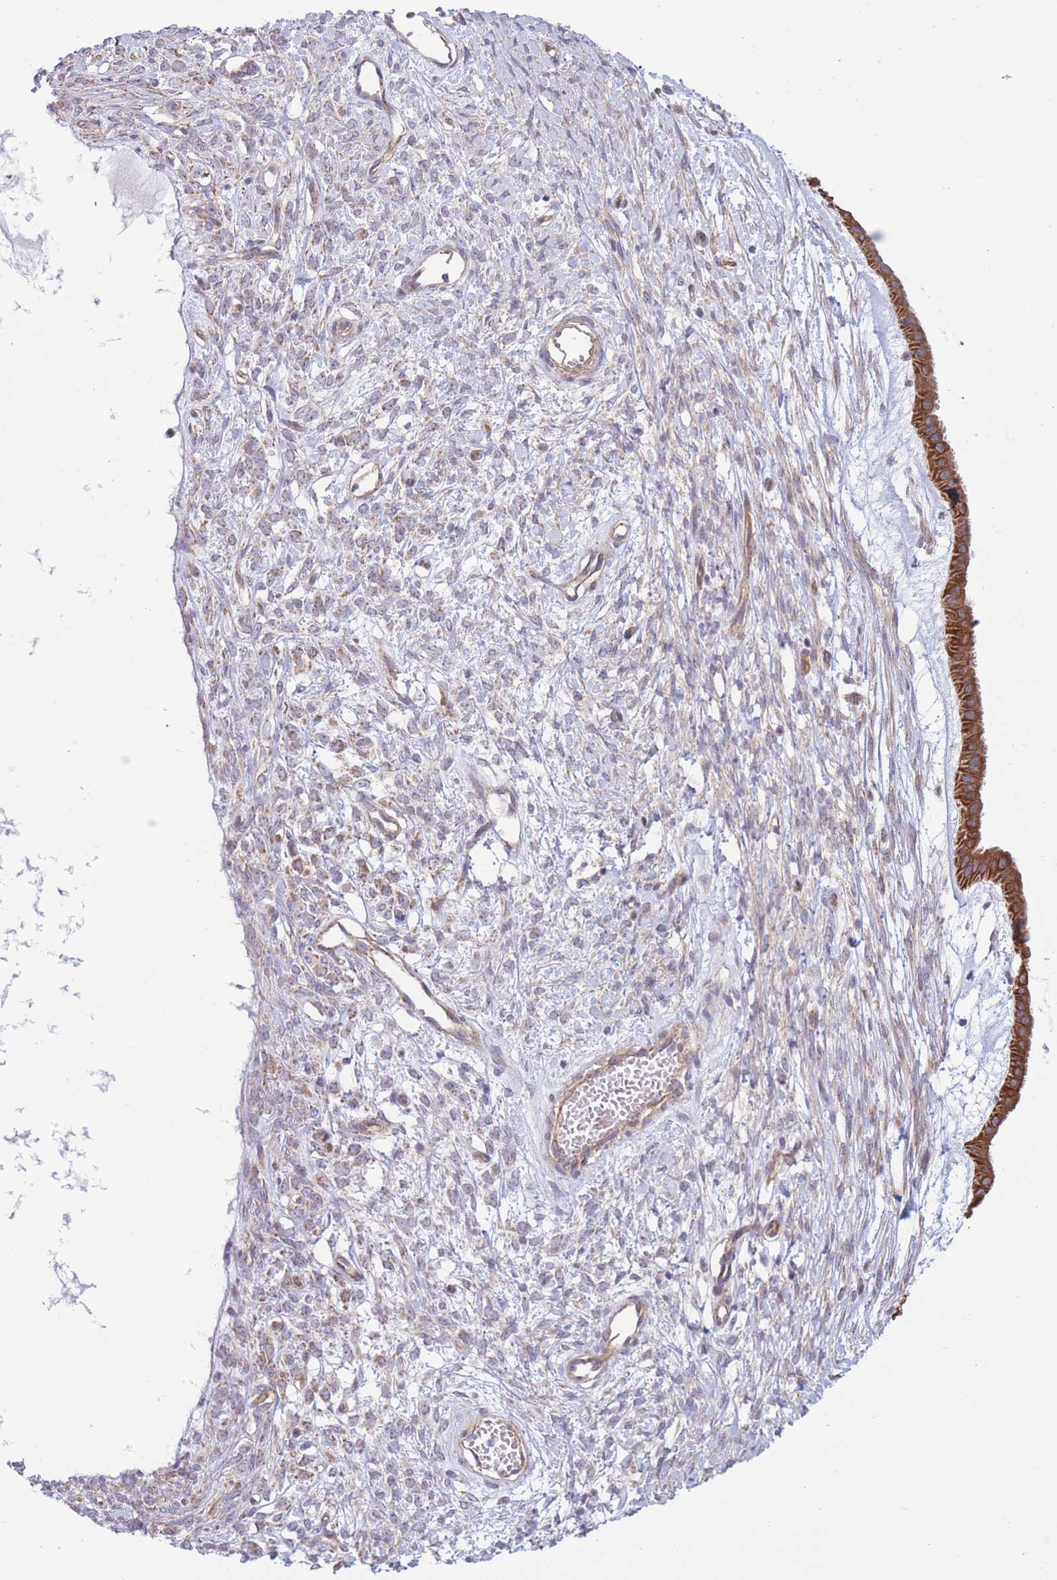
{"staining": {"intensity": "strong", "quantity": ">75%", "location": "cytoplasmic/membranous"}, "tissue": "ovarian cancer", "cell_type": "Tumor cells", "image_type": "cancer", "snomed": [{"axis": "morphology", "description": "Cystadenocarcinoma, mucinous, NOS"}, {"axis": "topography", "description": "Ovary"}], "caption": "Ovarian cancer (mucinous cystadenocarcinoma) stained with immunohistochemistry (IHC) displays strong cytoplasmic/membranous positivity in about >75% of tumor cells.", "gene": "MRPS31", "patient": {"sex": "female", "age": 73}}